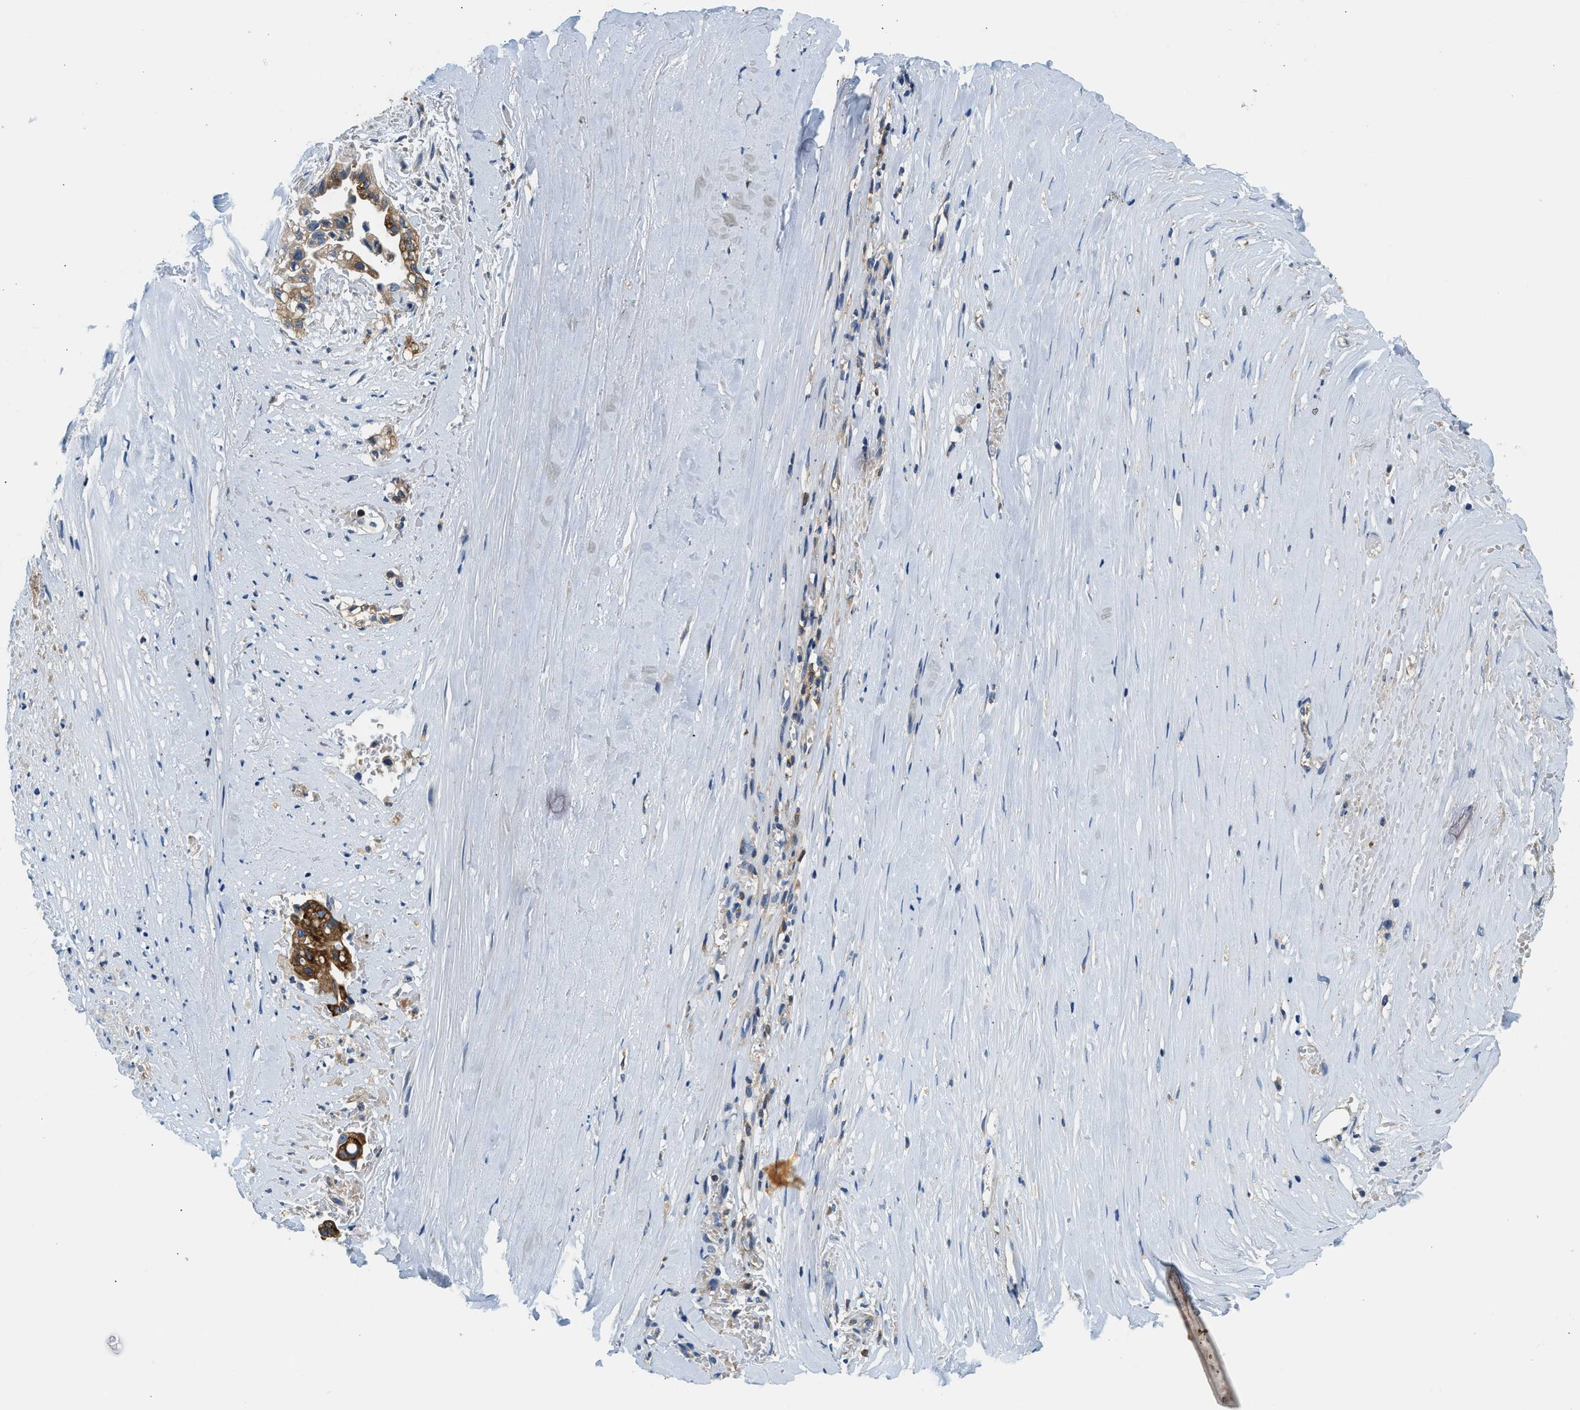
{"staining": {"intensity": "moderate", "quantity": ">75%", "location": "cytoplasmic/membranous"}, "tissue": "liver cancer", "cell_type": "Tumor cells", "image_type": "cancer", "snomed": [{"axis": "morphology", "description": "Cholangiocarcinoma"}, {"axis": "topography", "description": "Liver"}], "caption": "Human cholangiocarcinoma (liver) stained for a protein (brown) shows moderate cytoplasmic/membranous positive staining in approximately >75% of tumor cells.", "gene": "LPIN2", "patient": {"sex": "female", "age": 70}}